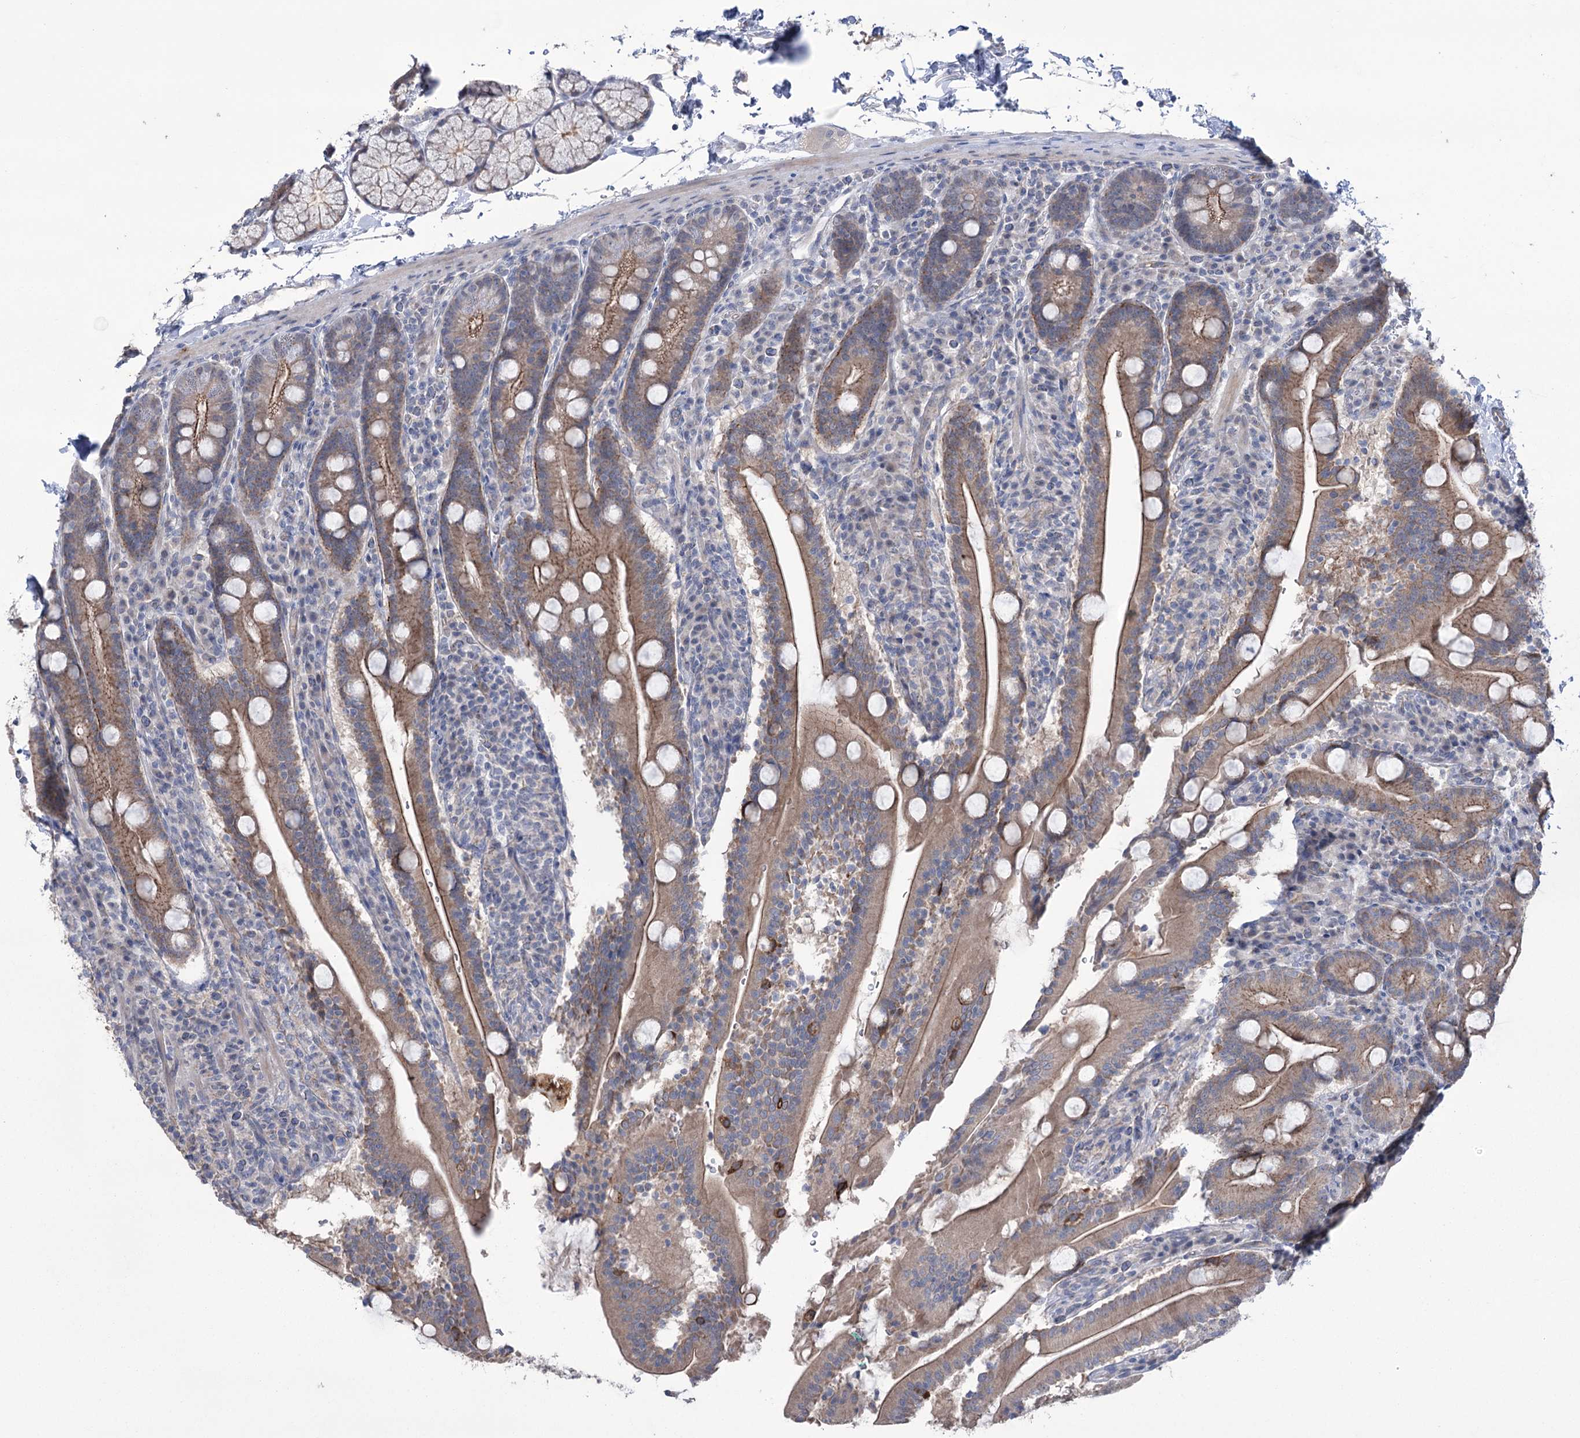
{"staining": {"intensity": "moderate", "quantity": ">75%", "location": "cytoplasmic/membranous"}, "tissue": "duodenum", "cell_type": "Glandular cells", "image_type": "normal", "snomed": [{"axis": "morphology", "description": "Normal tissue, NOS"}, {"axis": "topography", "description": "Duodenum"}], "caption": "High-magnification brightfield microscopy of normal duodenum stained with DAB (3,3'-diaminobenzidine) (brown) and counterstained with hematoxylin (blue). glandular cells exhibit moderate cytoplasmic/membranous staining is present in approximately>75% of cells.", "gene": "TRIM71", "patient": {"sex": "male", "age": 35}}